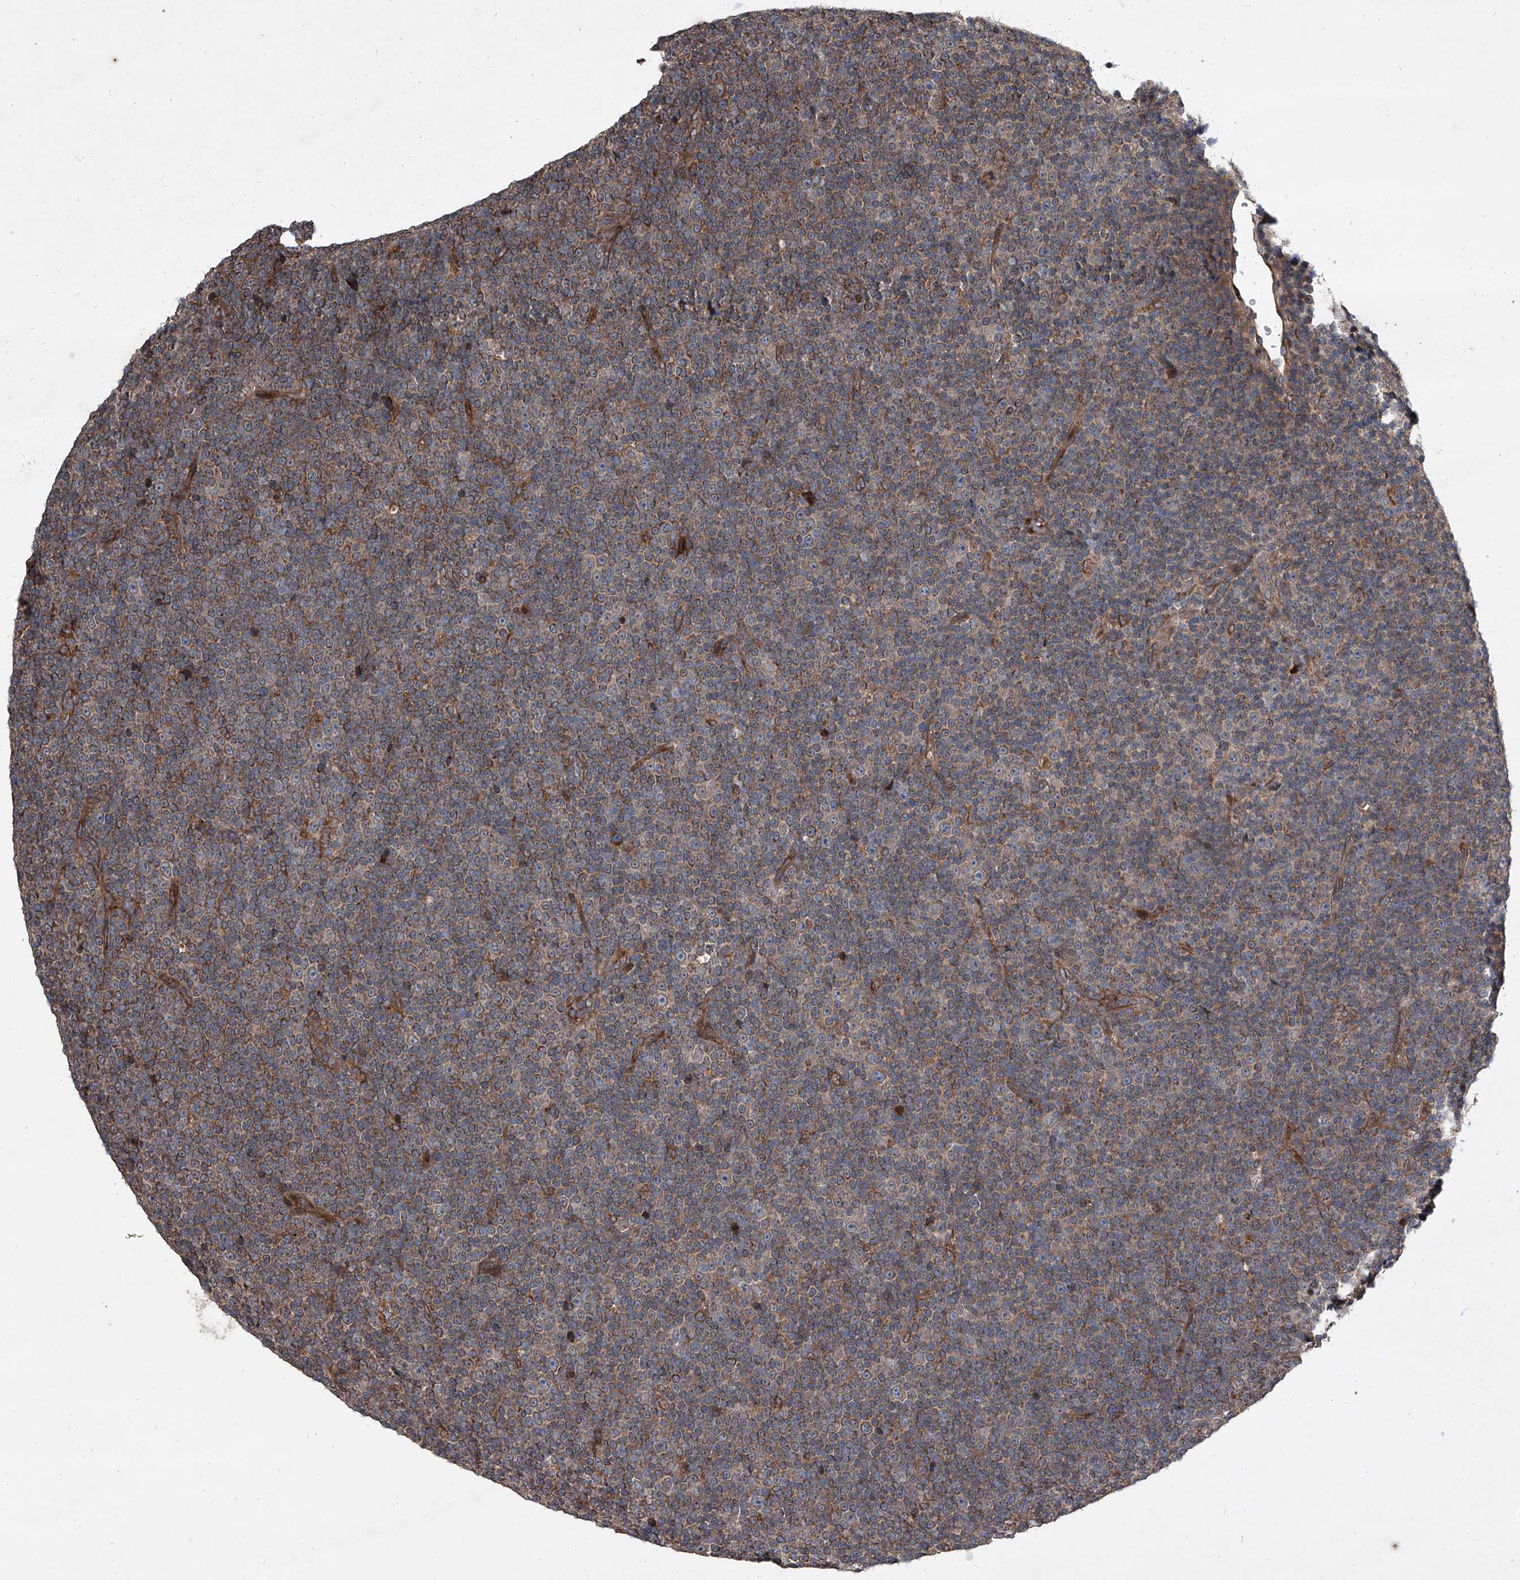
{"staining": {"intensity": "moderate", "quantity": ">75%", "location": "cytoplasmic/membranous"}, "tissue": "lymphoma", "cell_type": "Tumor cells", "image_type": "cancer", "snomed": [{"axis": "morphology", "description": "Malignant lymphoma, non-Hodgkin's type, Low grade"}, {"axis": "topography", "description": "Lymph node"}], "caption": "Immunohistochemical staining of lymphoma displays moderate cytoplasmic/membranous protein positivity in about >75% of tumor cells.", "gene": "EVA1C", "patient": {"sex": "female", "age": 67}}